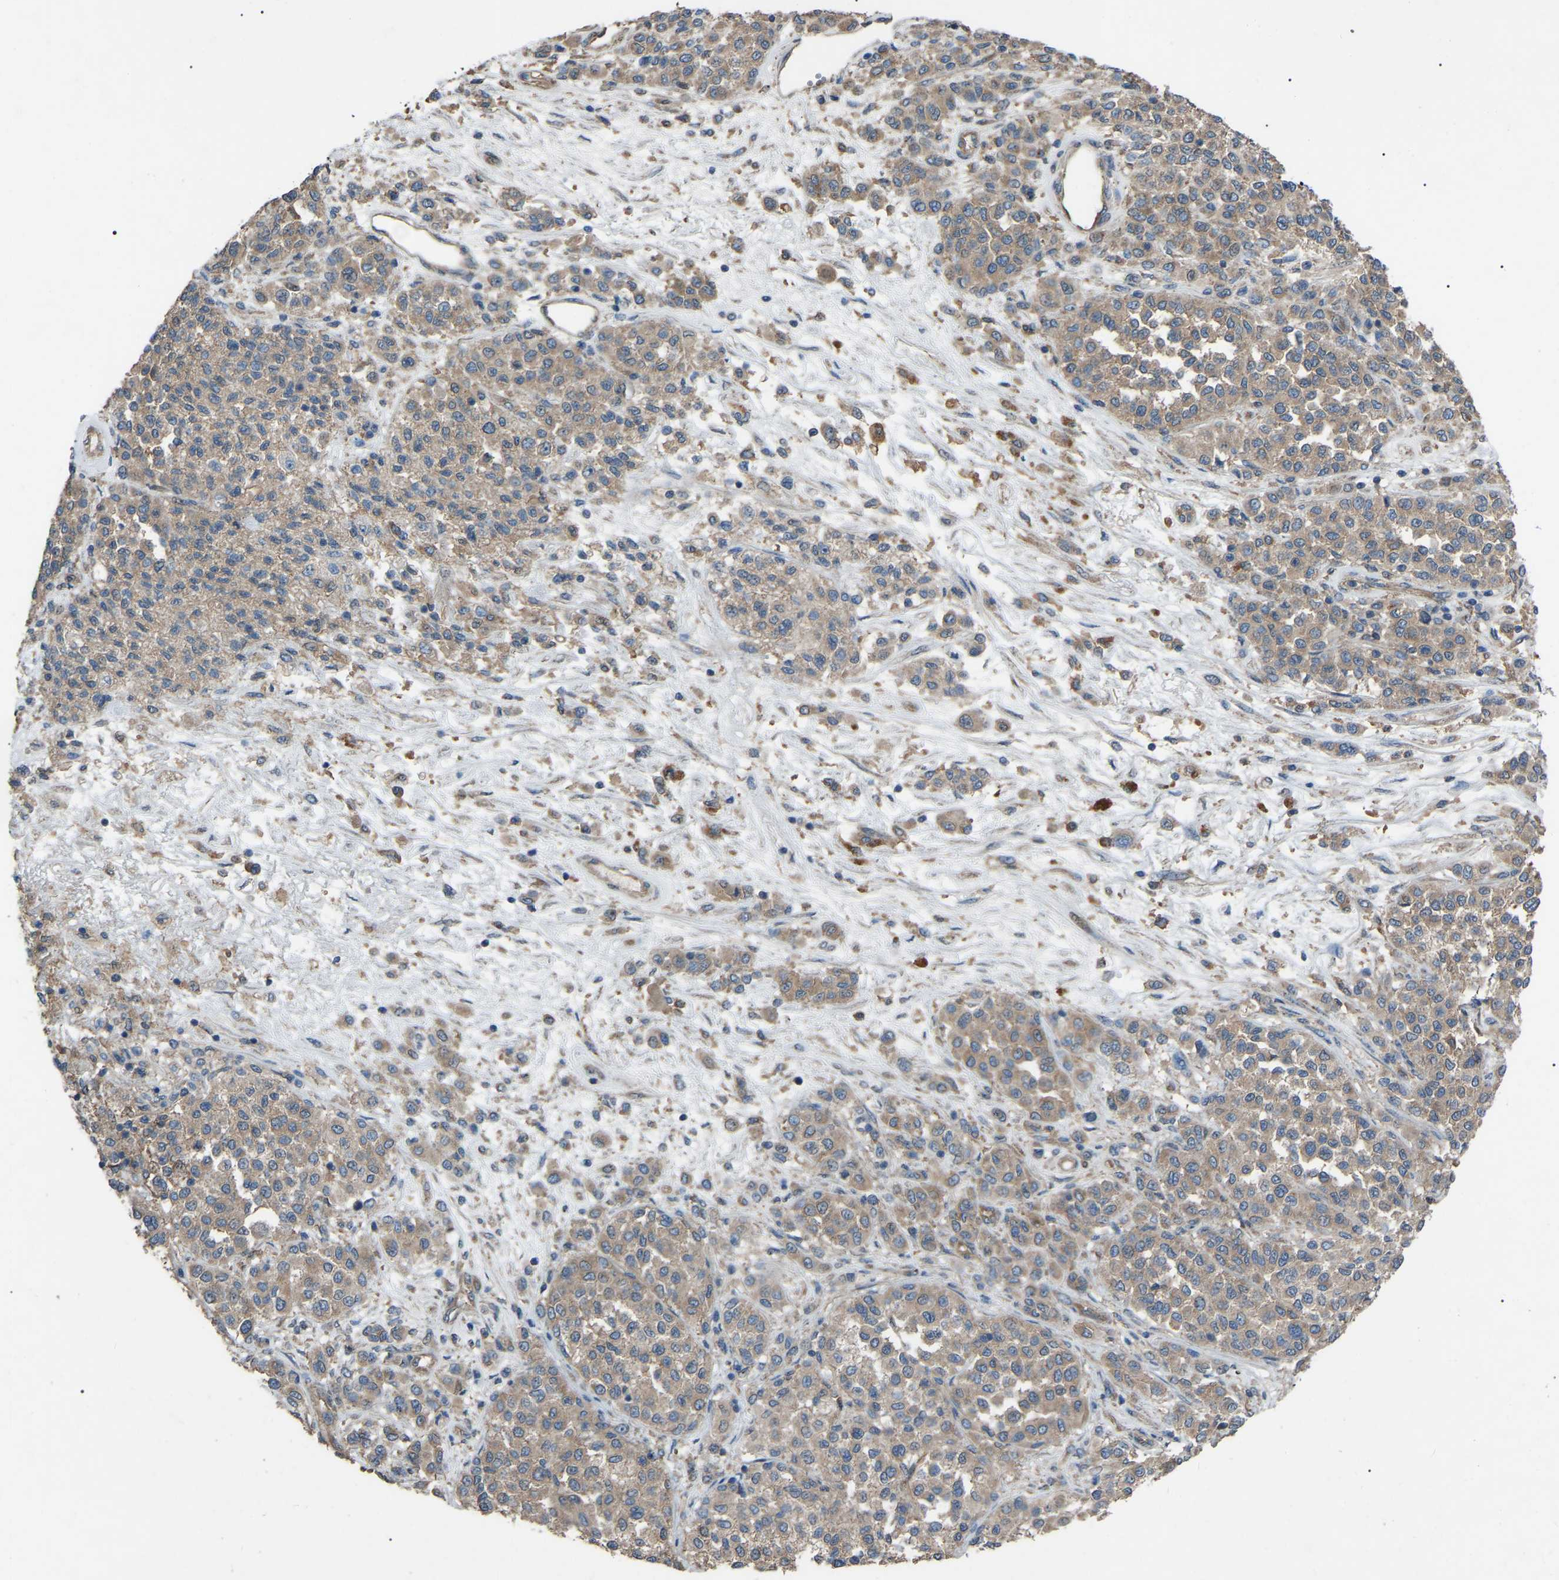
{"staining": {"intensity": "moderate", "quantity": ">75%", "location": "cytoplasmic/membranous"}, "tissue": "melanoma", "cell_type": "Tumor cells", "image_type": "cancer", "snomed": [{"axis": "morphology", "description": "Malignant melanoma, Metastatic site"}, {"axis": "topography", "description": "Pancreas"}], "caption": "IHC photomicrograph of neoplastic tissue: melanoma stained using IHC reveals medium levels of moderate protein expression localized specifically in the cytoplasmic/membranous of tumor cells, appearing as a cytoplasmic/membranous brown color.", "gene": "AIMP1", "patient": {"sex": "female", "age": 30}}